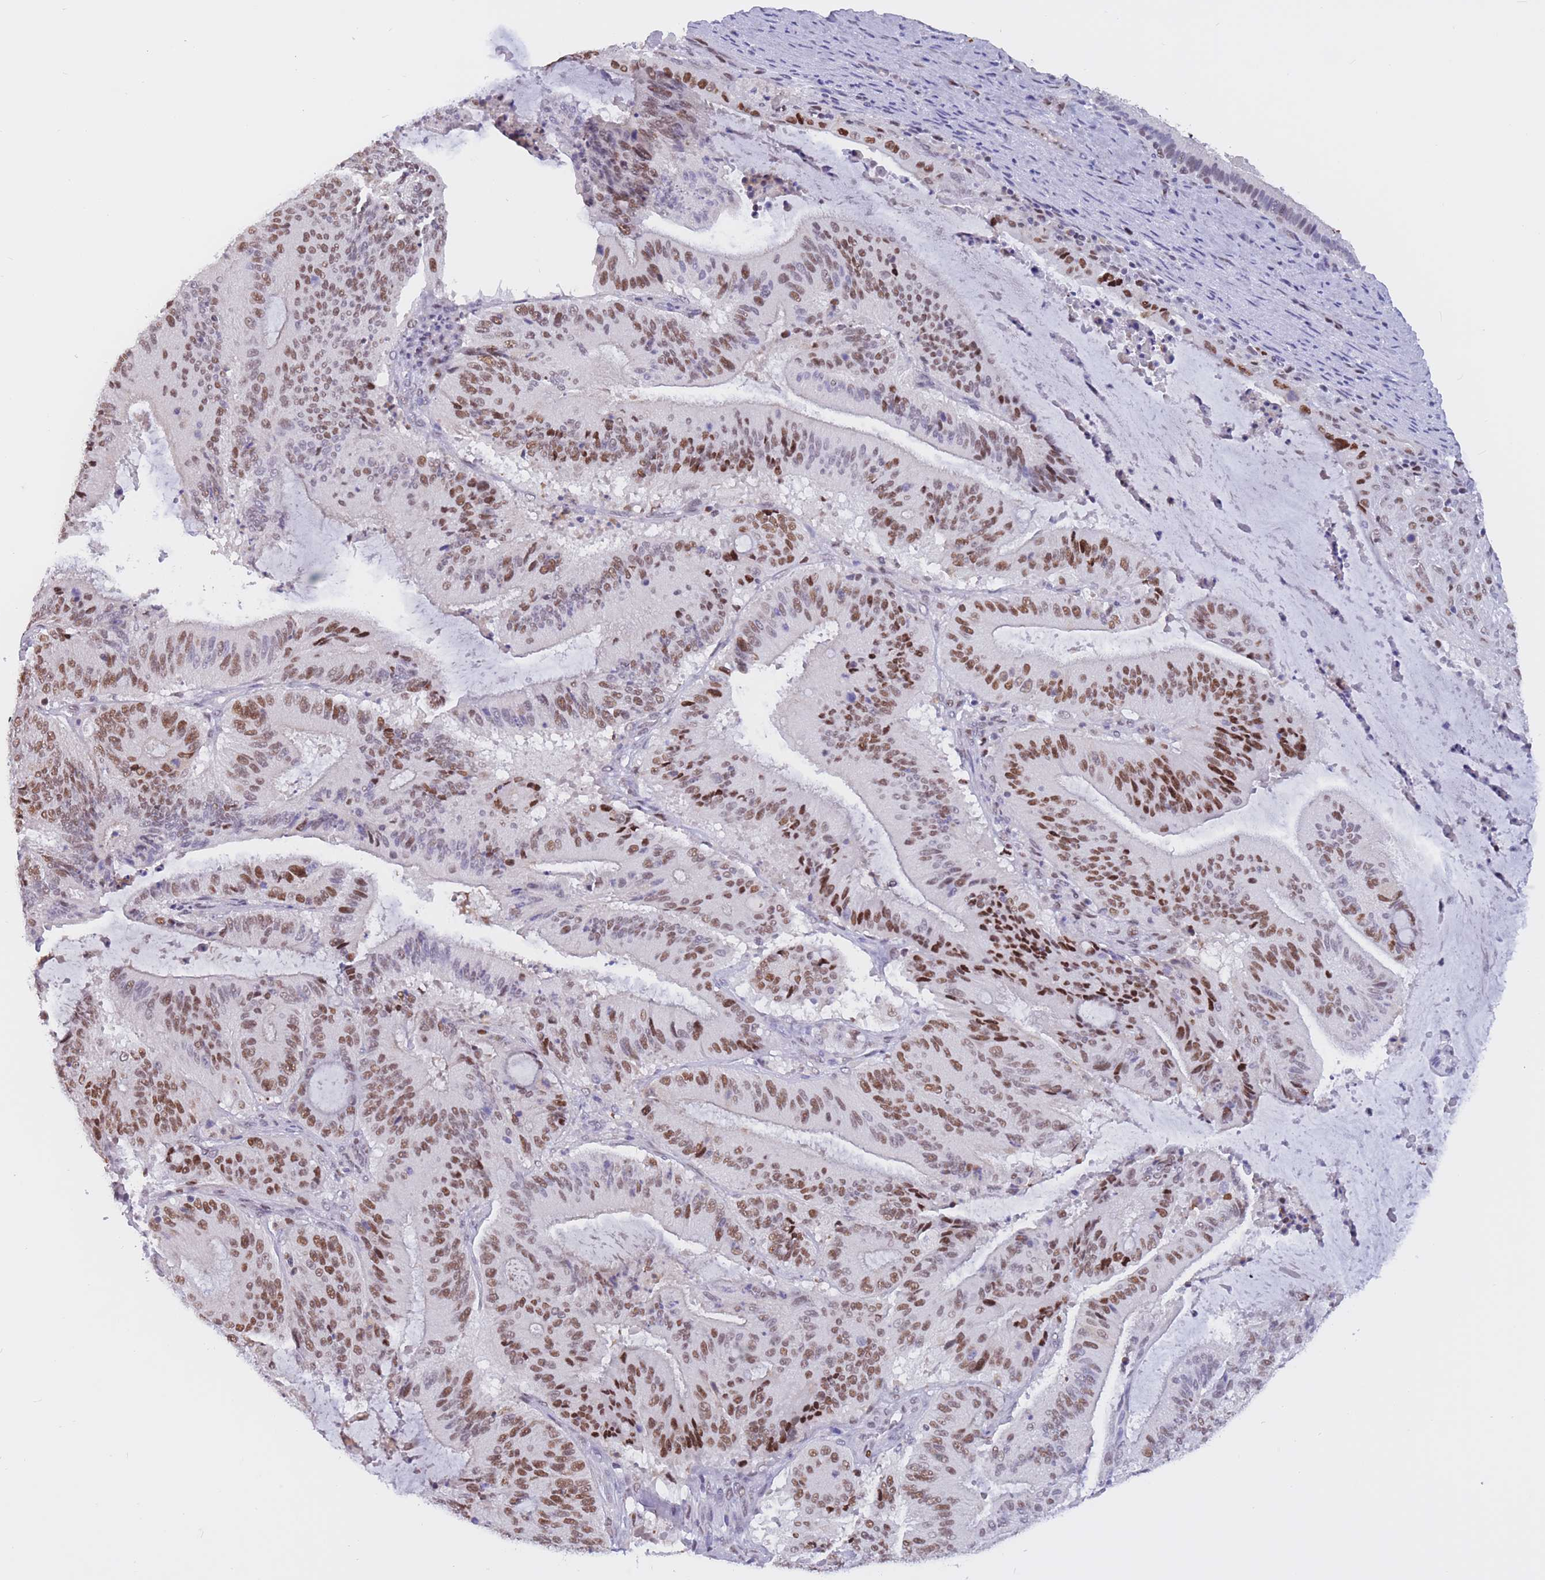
{"staining": {"intensity": "strong", "quantity": ">75%", "location": "nuclear"}, "tissue": "liver cancer", "cell_type": "Tumor cells", "image_type": "cancer", "snomed": [{"axis": "morphology", "description": "Normal tissue, NOS"}, {"axis": "morphology", "description": "Cholangiocarcinoma"}, {"axis": "topography", "description": "Liver"}, {"axis": "topography", "description": "Peripheral nerve tissue"}], "caption": "An image showing strong nuclear expression in approximately >75% of tumor cells in liver cholangiocarcinoma, as visualized by brown immunohistochemical staining.", "gene": "NASP", "patient": {"sex": "female", "age": 73}}